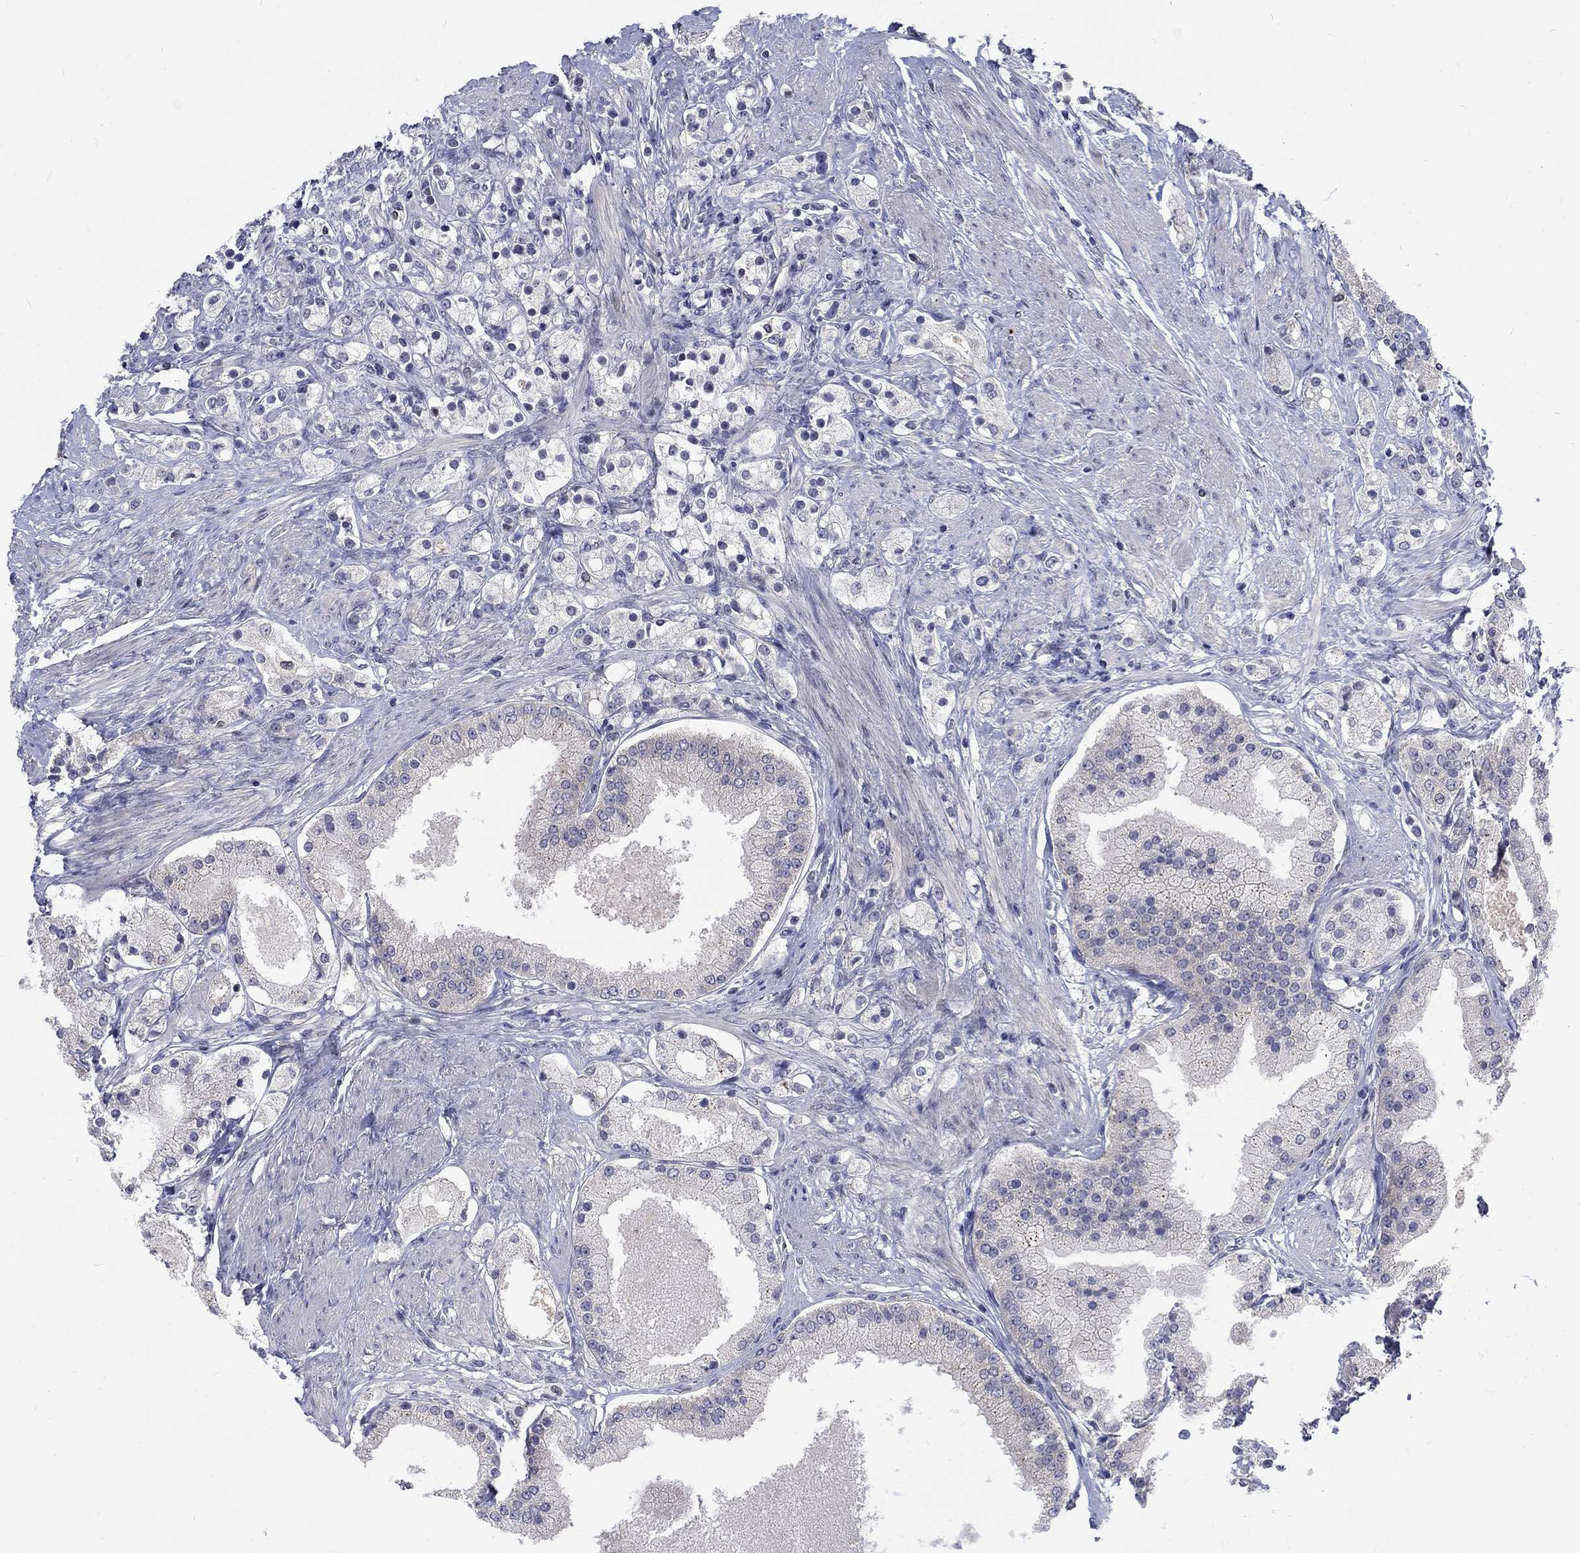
{"staining": {"intensity": "negative", "quantity": "none", "location": "none"}, "tissue": "prostate cancer", "cell_type": "Tumor cells", "image_type": "cancer", "snomed": [{"axis": "morphology", "description": "Adenocarcinoma, NOS"}, {"axis": "topography", "description": "Prostate and seminal vesicle, NOS"}, {"axis": "topography", "description": "Prostate"}], "caption": "Image shows no protein positivity in tumor cells of adenocarcinoma (prostate) tissue. (Brightfield microscopy of DAB (3,3'-diaminobenzidine) IHC at high magnification).", "gene": "PHKA1", "patient": {"sex": "male", "age": 67}}